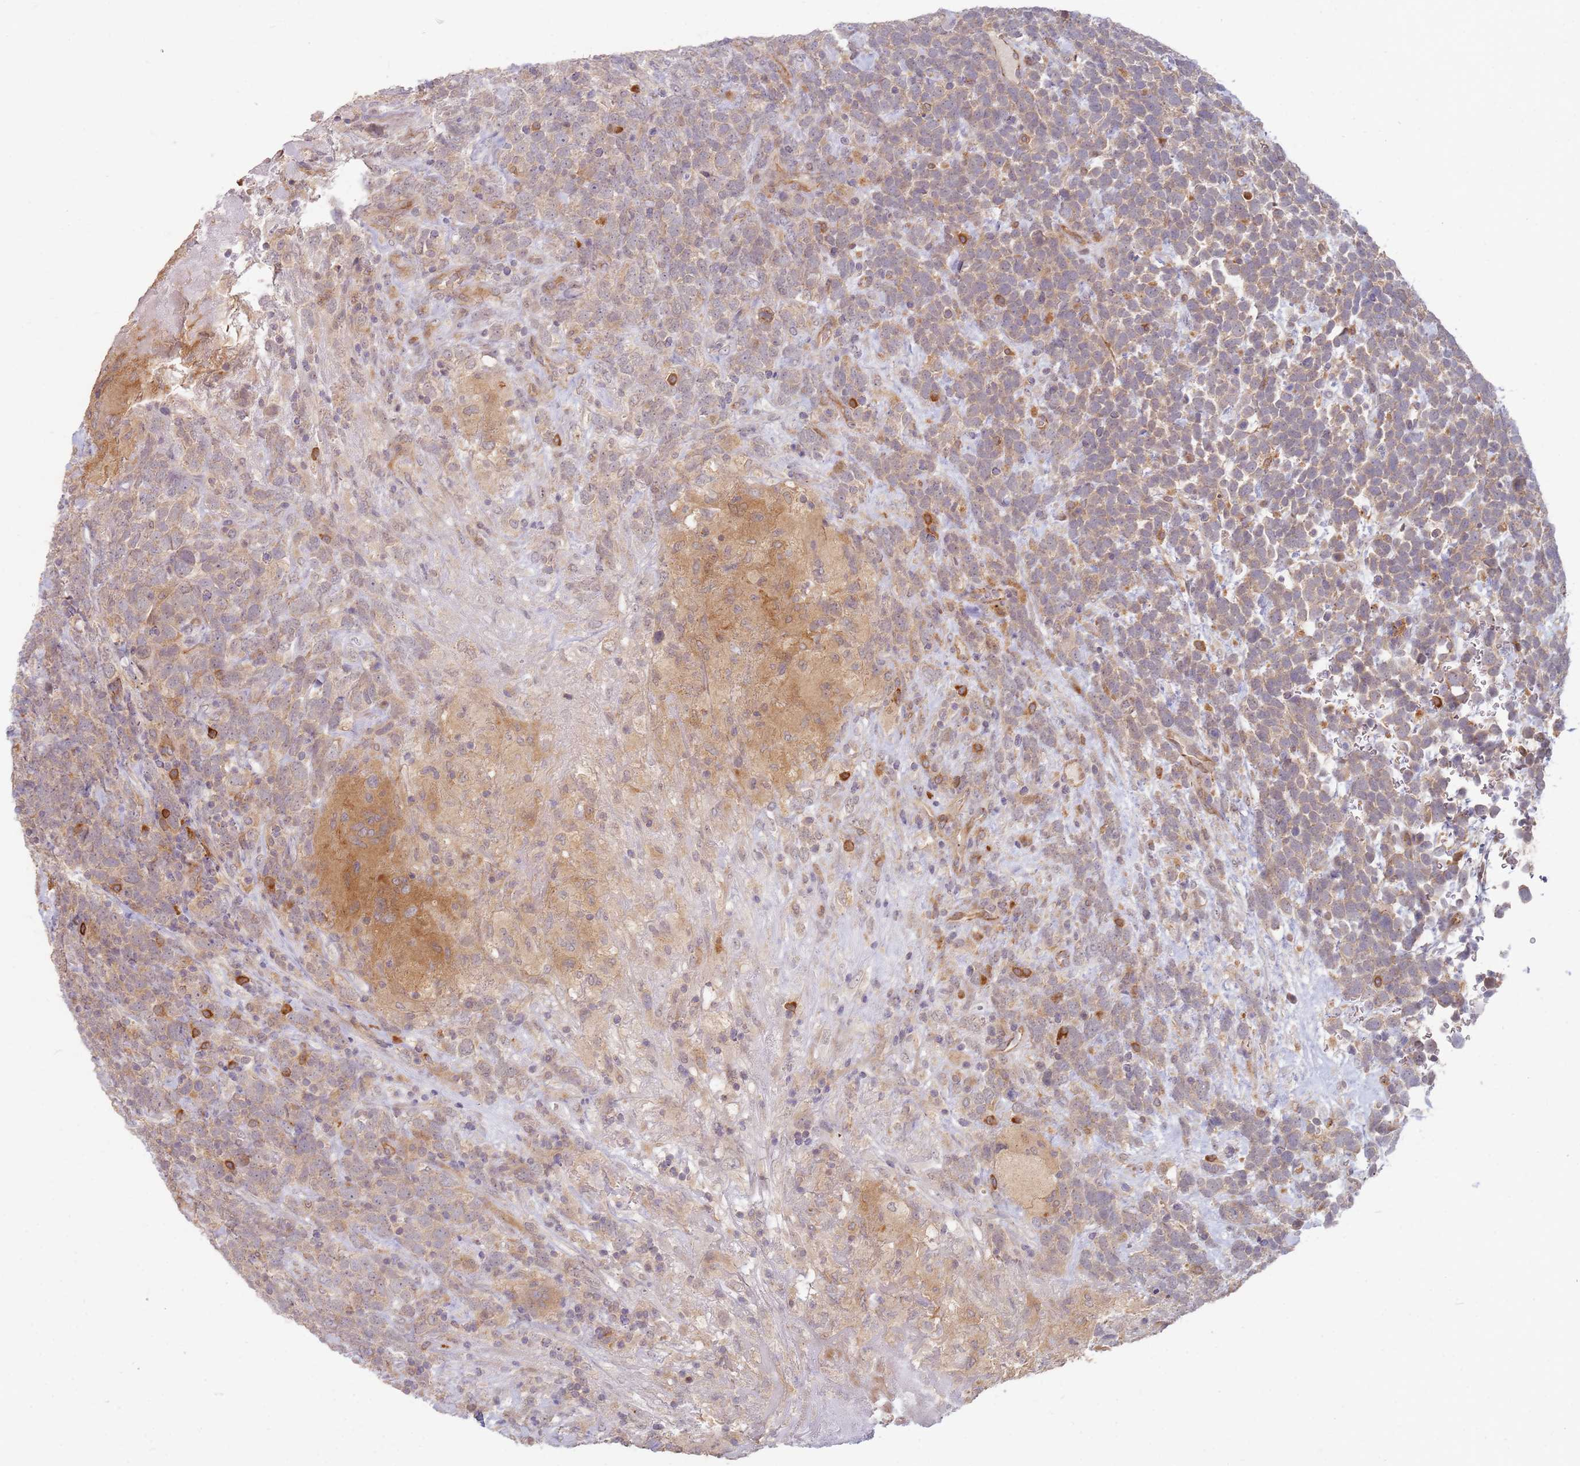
{"staining": {"intensity": "weak", "quantity": "25%-75%", "location": "cytoplasmic/membranous"}, "tissue": "urothelial cancer", "cell_type": "Tumor cells", "image_type": "cancer", "snomed": [{"axis": "morphology", "description": "Urothelial carcinoma, High grade"}, {"axis": "topography", "description": "Urinary bladder"}], "caption": "A high-resolution micrograph shows IHC staining of urothelial cancer, which demonstrates weak cytoplasmic/membranous staining in about 25%-75% of tumor cells.", "gene": "MPEG1", "patient": {"sex": "female", "age": 82}}